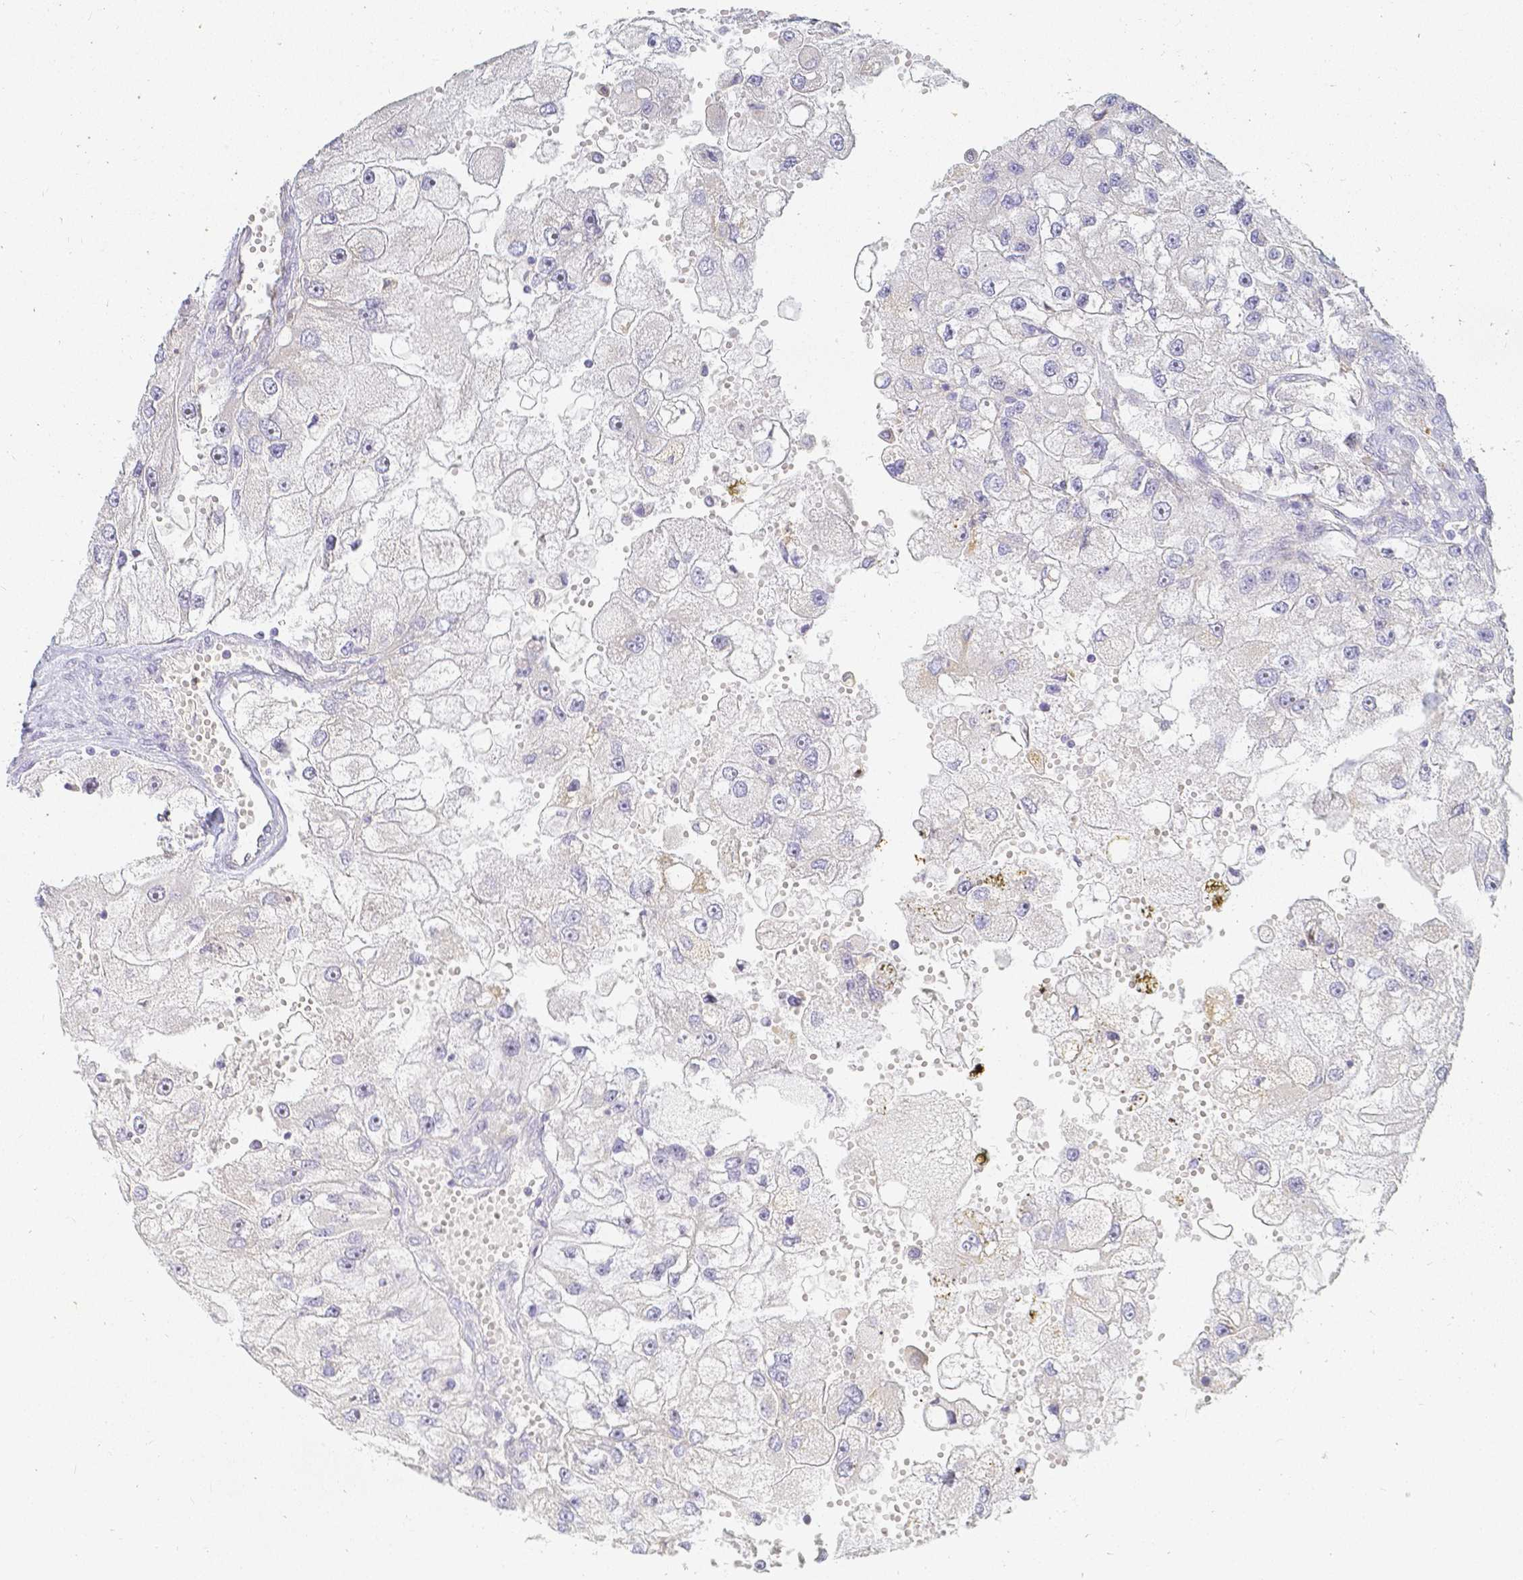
{"staining": {"intensity": "negative", "quantity": "none", "location": "none"}, "tissue": "renal cancer", "cell_type": "Tumor cells", "image_type": "cancer", "snomed": [{"axis": "morphology", "description": "Adenocarcinoma, NOS"}, {"axis": "topography", "description": "Kidney"}], "caption": "Immunohistochemistry photomicrograph of human renal cancer stained for a protein (brown), which shows no positivity in tumor cells.", "gene": "KCNH1", "patient": {"sex": "male", "age": 63}}